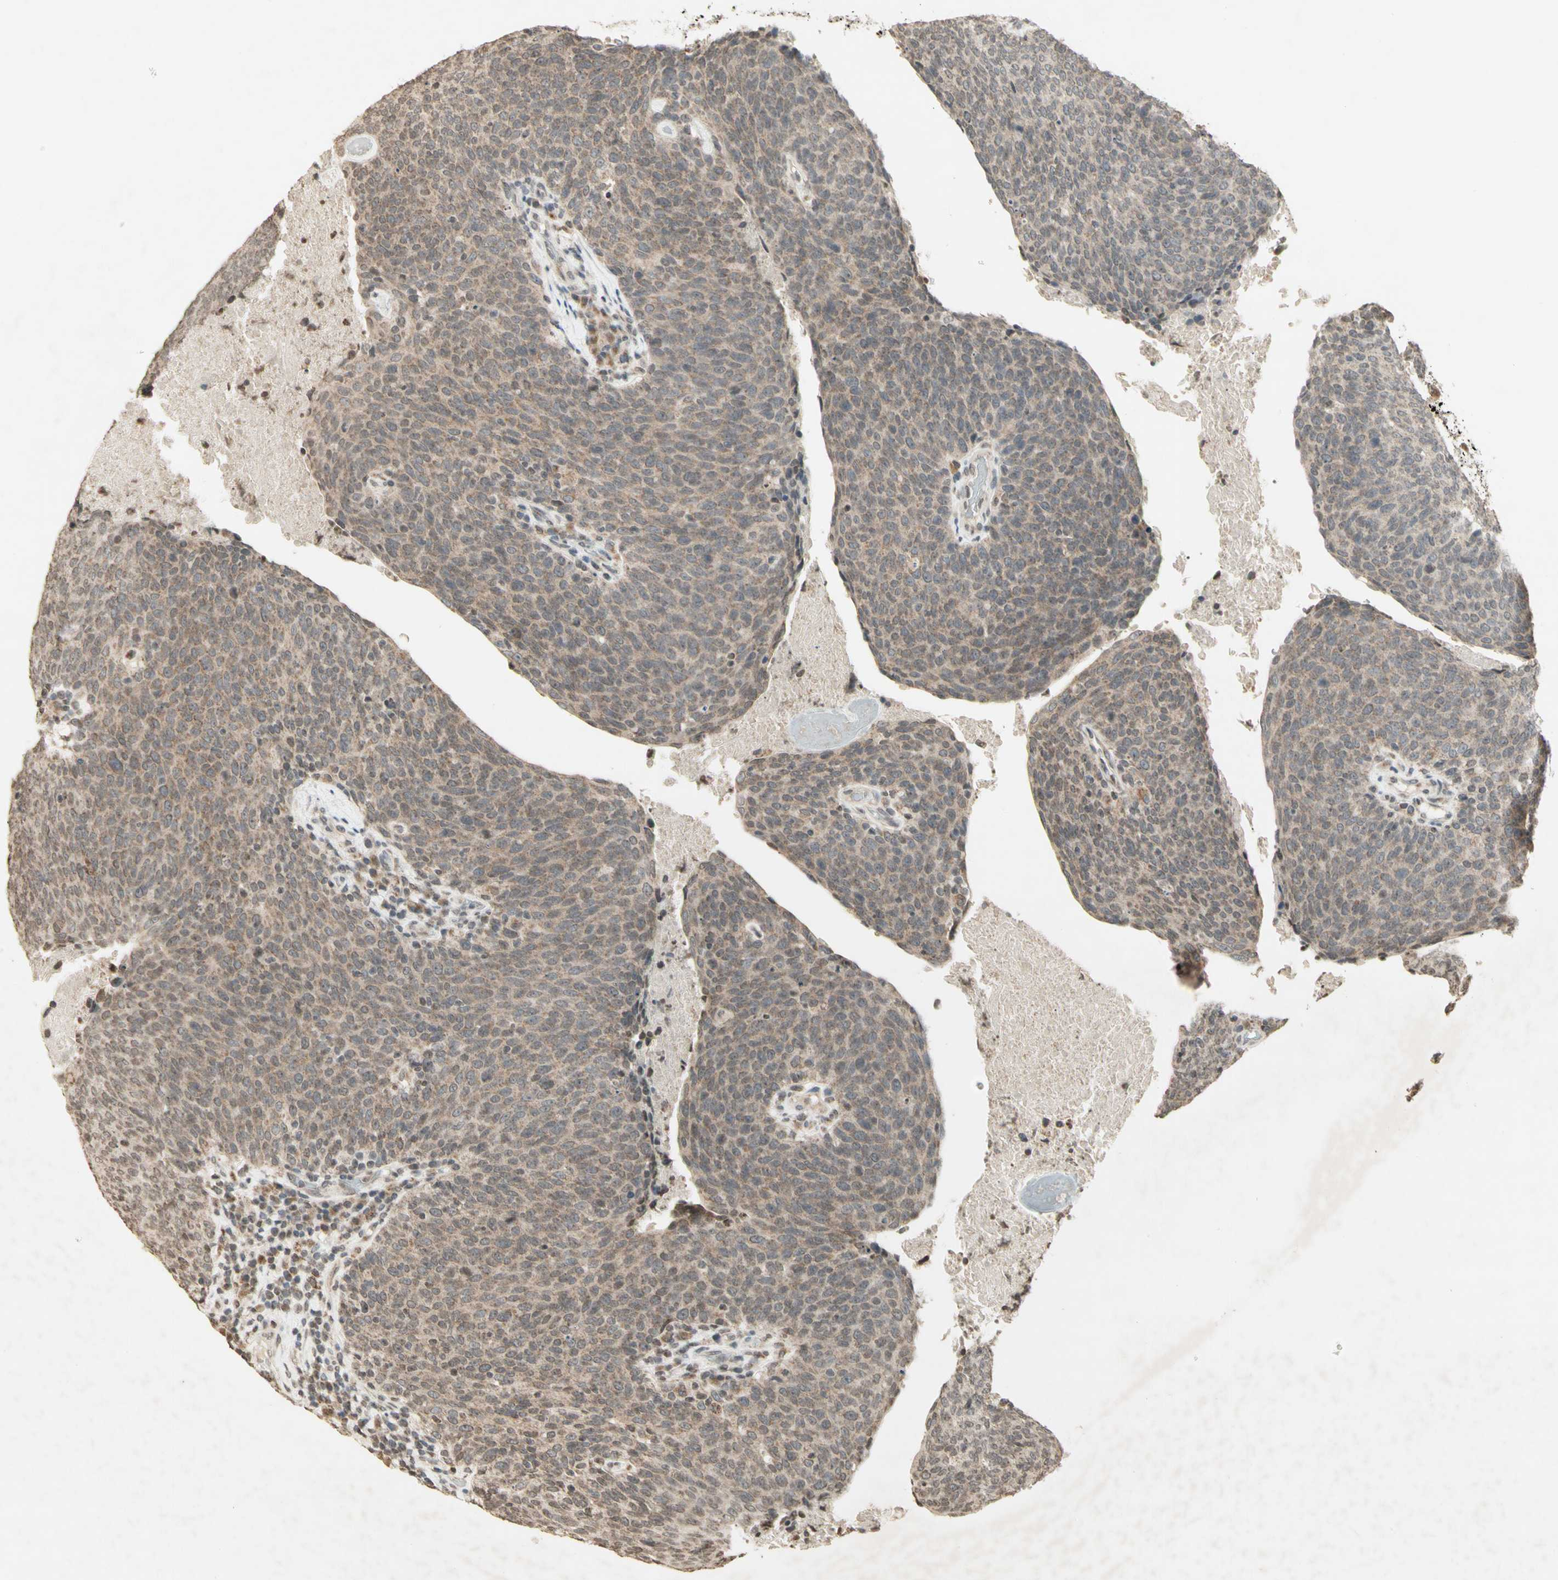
{"staining": {"intensity": "weak", "quantity": "25%-75%", "location": "cytoplasmic/membranous"}, "tissue": "head and neck cancer", "cell_type": "Tumor cells", "image_type": "cancer", "snomed": [{"axis": "morphology", "description": "Squamous cell carcinoma, NOS"}, {"axis": "morphology", "description": "Squamous cell carcinoma, metastatic, NOS"}, {"axis": "topography", "description": "Lymph node"}, {"axis": "topography", "description": "Head-Neck"}], "caption": "Immunohistochemical staining of head and neck metastatic squamous cell carcinoma exhibits low levels of weak cytoplasmic/membranous protein positivity in about 25%-75% of tumor cells.", "gene": "CCNI", "patient": {"sex": "male", "age": 62}}